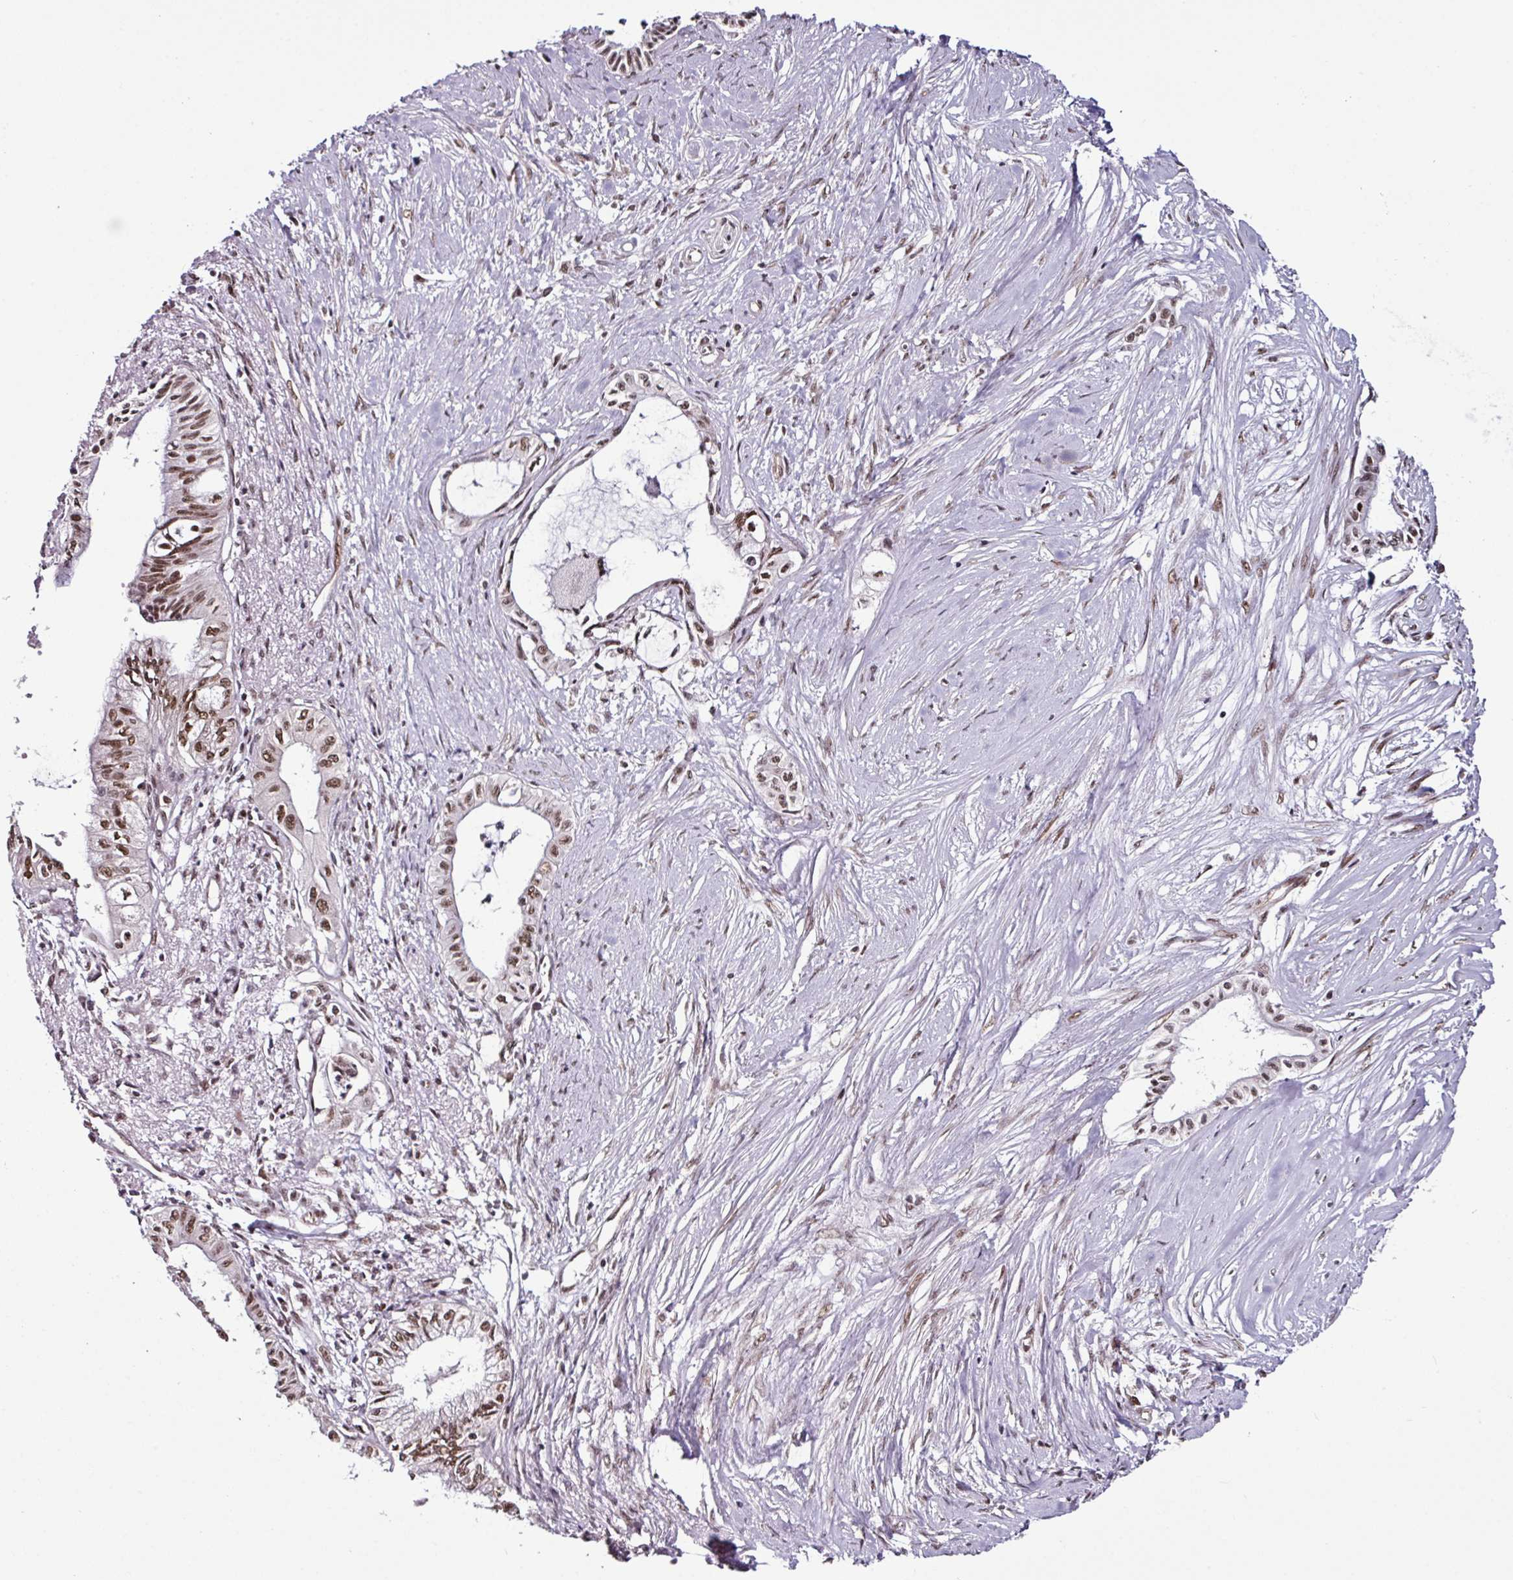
{"staining": {"intensity": "moderate", "quantity": ">75%", "location": "nuclear"}, "tissue": "pancreatic cancer", "cell_type": "Tumor cells", "image_type": "cancer", "snomed": [{"axis": "morphology", "description": "Adenocarcinoma, NOS"}, {"axis": "topography", "description": "Pancreas"}], "caption": "Immunohistochemical staining of pancreatic cancer (adenocarcinoma) demonstrates medium levels of moderate nuclear staining in approximately >75% of tumor cells.", "gene": "MORF4L2", "patient": {"sex": "male", "age": 71}}